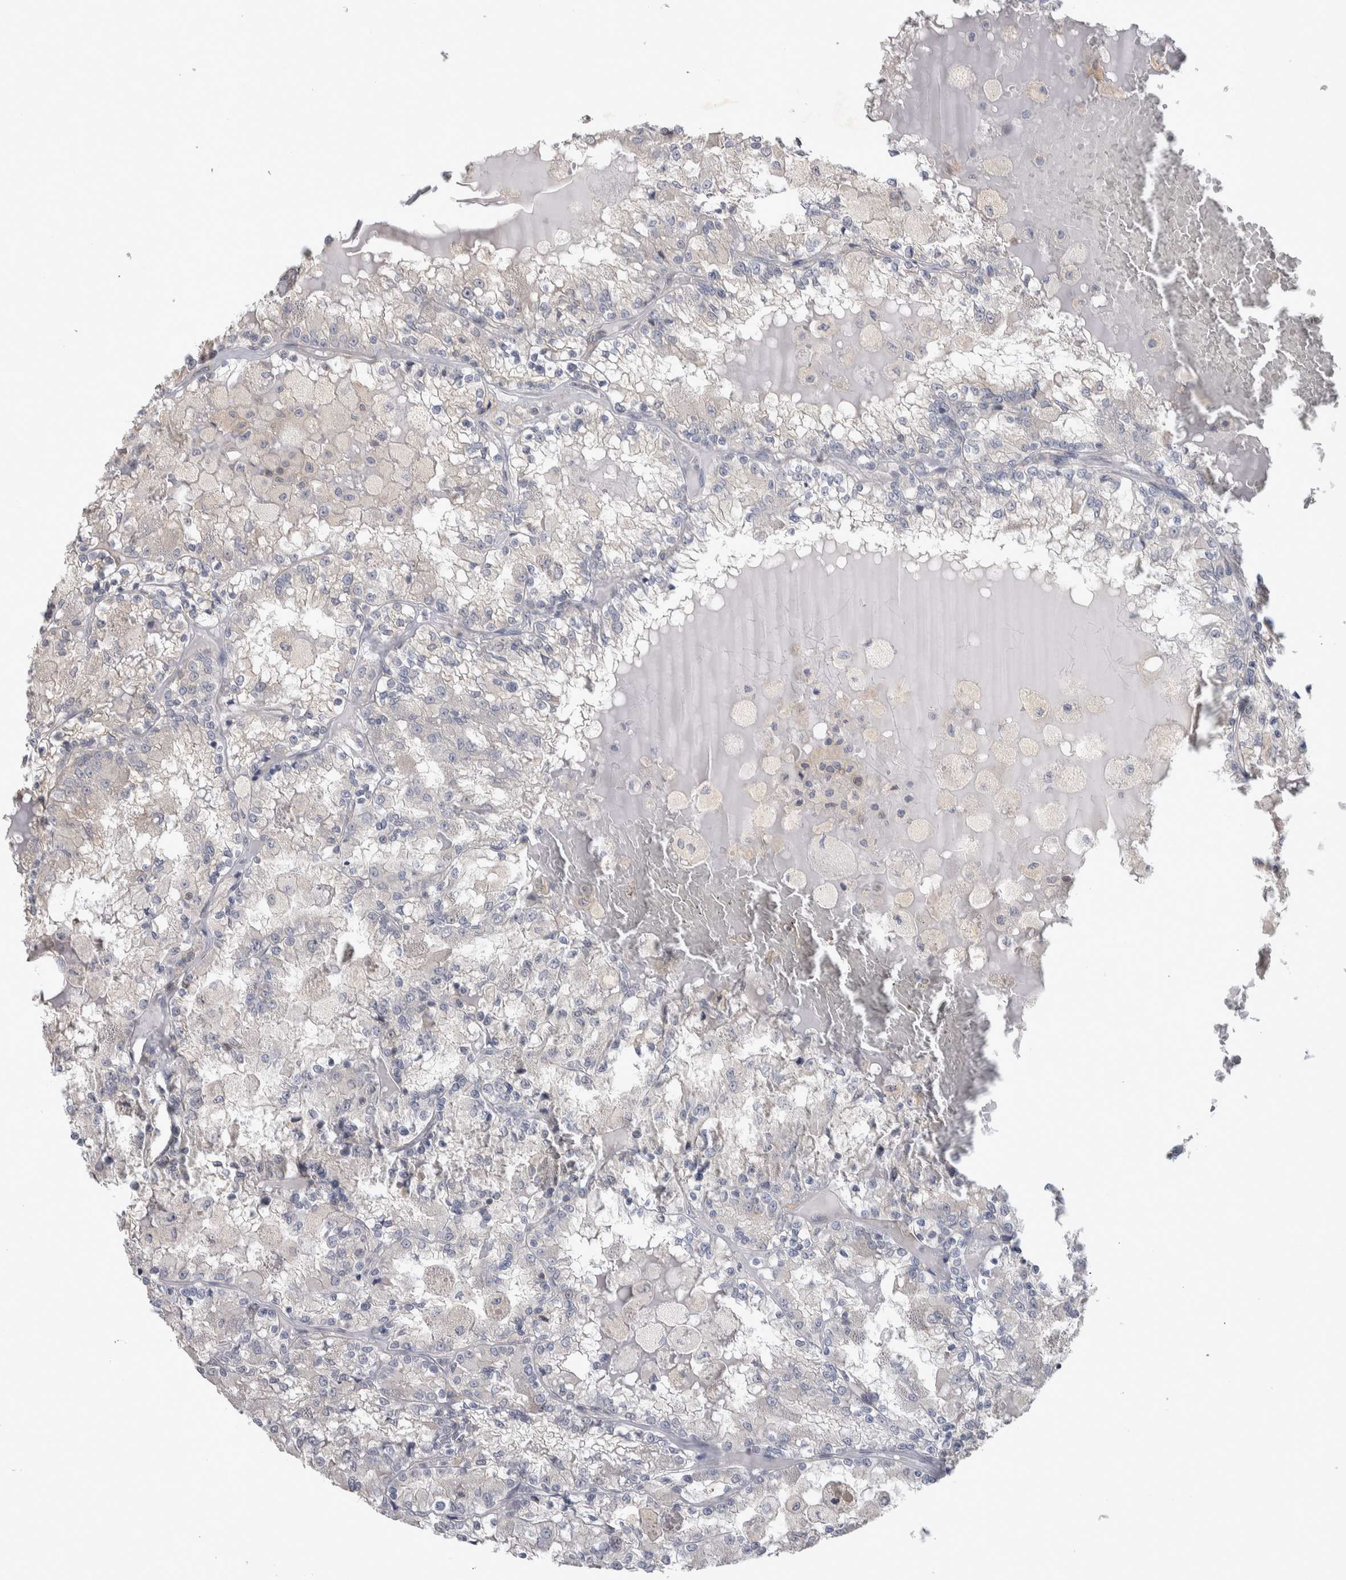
{"staining": {"intensity": "negative", "quantity": "none", "location": "none"}, "tissue": "renal cancer", "cell_type": "Tumor cells", "image_type": "cancer", "snomed": [{"axis": "morphology", "description": "Adenocarcinoma, NOS"}, {"axis": "topography", "description": "Kidney"}], "caption": "This histopathology image is of adenocarcinoma (renal) stained with immunohistochemistry (IHC) to label a protein in brown with the nuclei are counter-stained blue. There is no positivity in tumor cells. The staining was performed using DAB (3,3'-diaminobenzidine) to visualize the protein expression in brown, while the nuclei were stained in blue with hematoxylin (Magnification: 20x).", "gene": "NFKB2", "patient": {"sex": "female", "age": 56}}